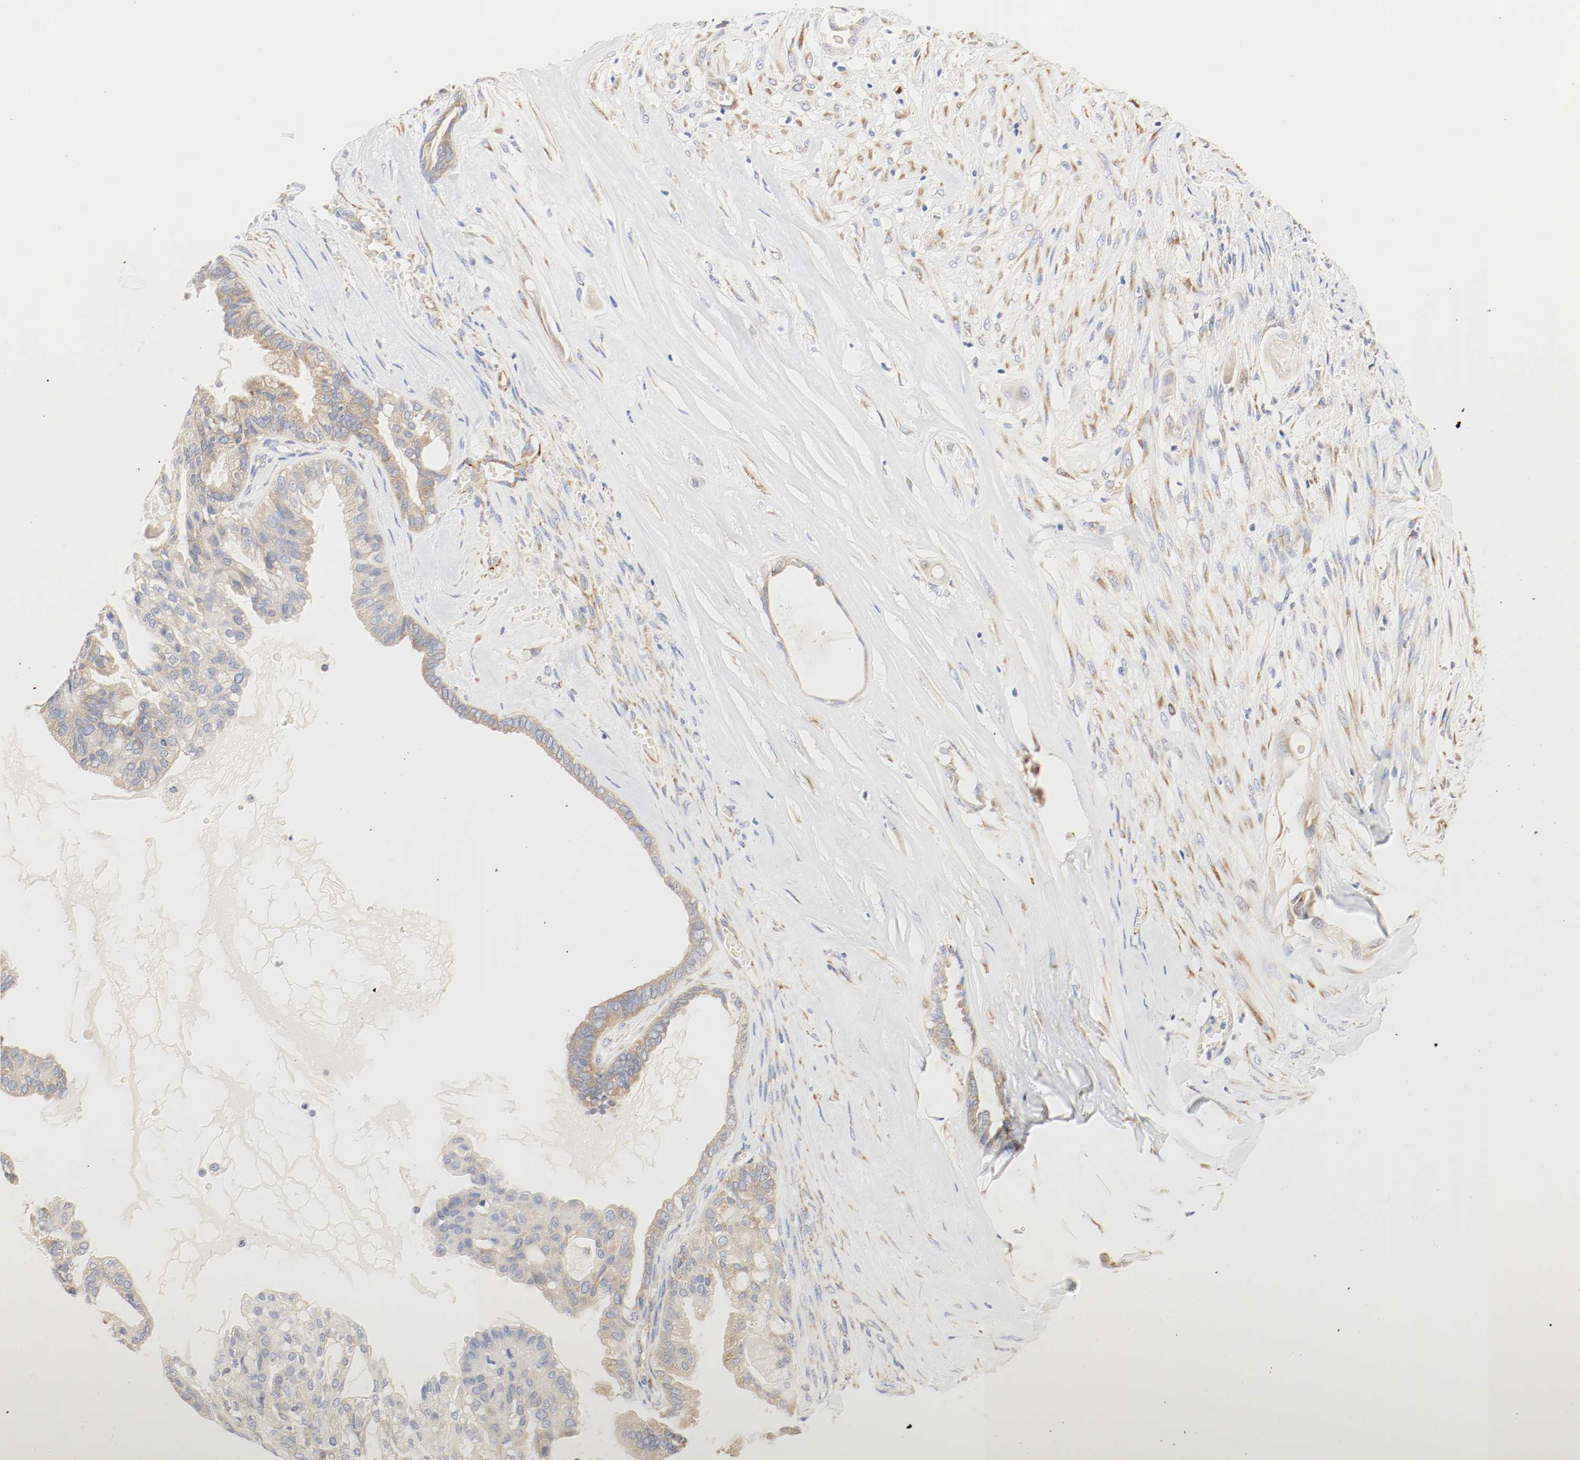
{"staining": {"intensity": "moderate", "quantity": ">75%", "location": "cytoplasmic/membranous"}, "tissue": "ovarian cancer", "cell_type": "Tumor cells", "image_type": "cancer", "snomed": [{"axis": "morphology", "description": "Carcinoma, NOS"}, {"axis": "morphology", "description": "Carcinoma, endometroid"}, {"axis": "topography", "description": "Ovary"}], "caption": "Immunohistochemical staining of human endometroid carcinoma (ovarian) demonstrates moderate cytoplasmic/membranous protein staining in approximately >75% of tumor cells. (IHC, brightfield microscopy, high magnification).", "gene": "GIT1", "patient": {"sex": "female", "age": 50}}